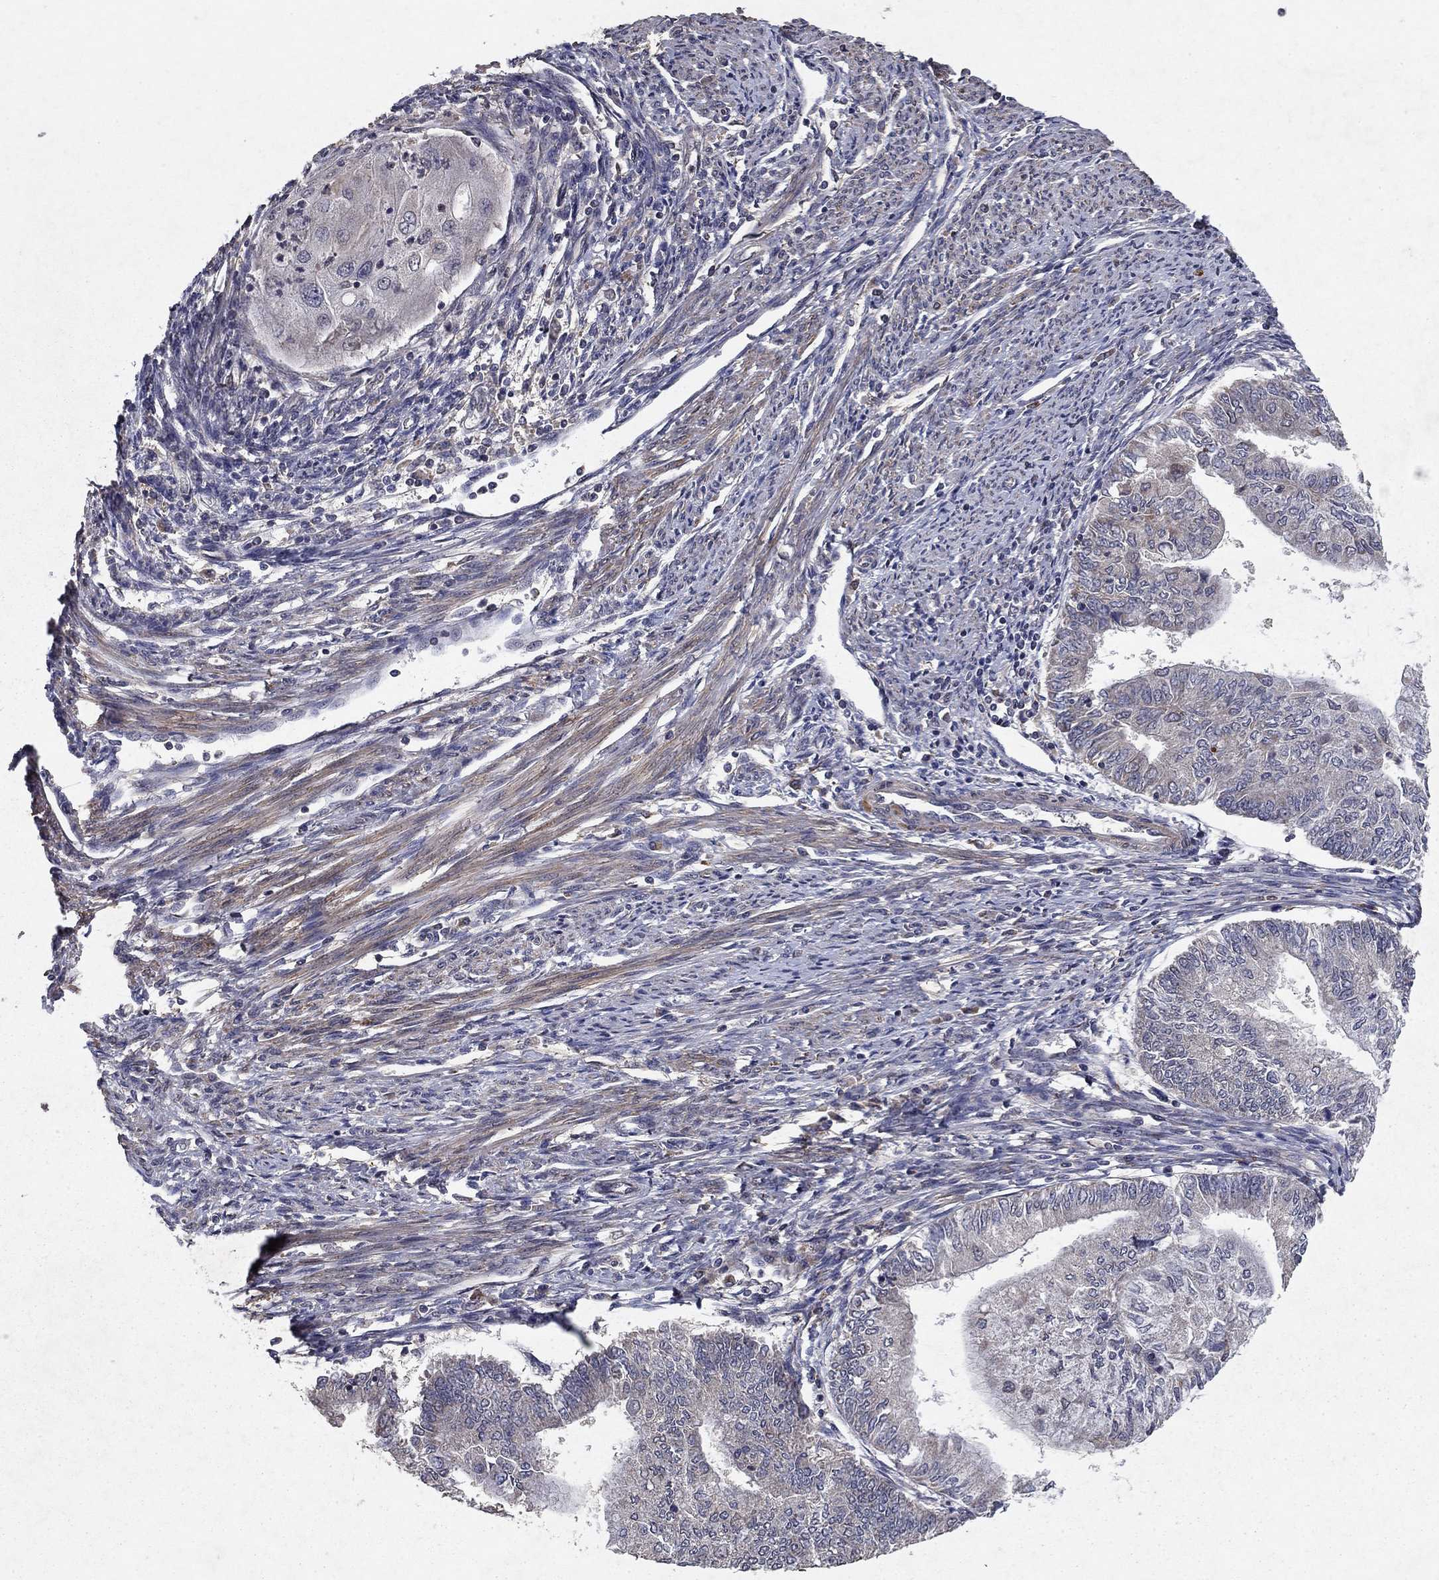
{"staining": {"intensity": "negative", "quantity": "none", "location": "none"}, "tissue": "endometrial cancer", "cell_type": "Tumor cells", "image_type": "cancer", "snomed": [{"axis": "morphology", "description": "Adenocarcinoma, NOS"}, {"axis": "topography", "description": "Endometrium"}], "caption": "This is a image of immunohistochemistry (IHC) staining of endometrial cancer, which shows no expression in tumor cells.", "gene": "DHRS1", "patient": {"sex": "female", "age": 59}}